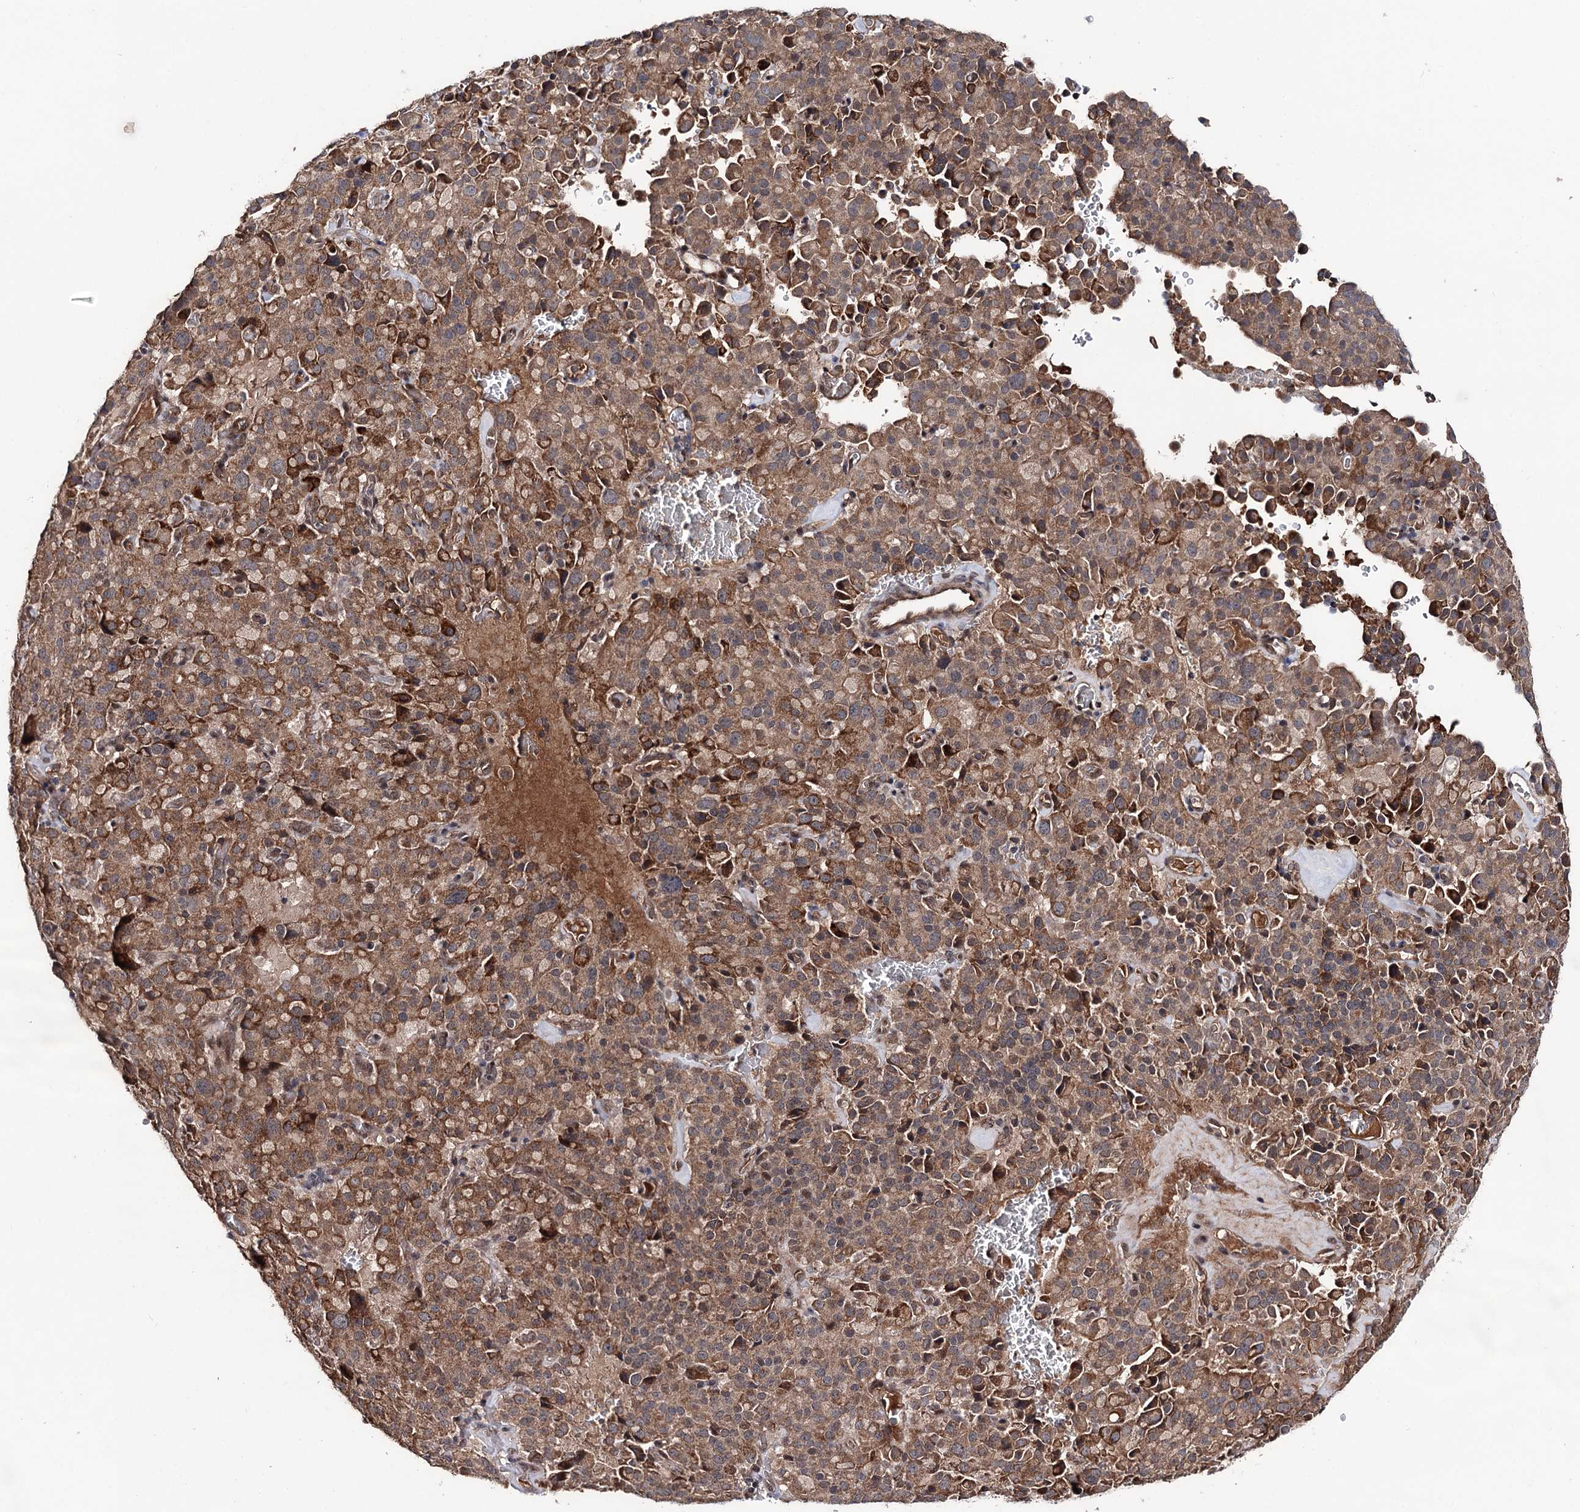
{"staining": {"intensity": "moderate", "quantity": ">75%", "location": "cytoplasmic/membranous"}, "tissue": "pancreatic cancer", "cell_type": "Tumor cells", "image_type": "cancer", "snomed": [{"axis": "morphology", "description": "Adenocarcinoma, NOS"}, {"axis": "topography", "description": "Pancreas"}], "caption": "Immunohistochemistry (IHC) histopathology image of pancreatic adenocarcinoma stained for a protein (brown), which reveals medium levels of moderate cytoplasmic/membranous staining in about >75% of tumor cells.", "gene": "MSANTD2", "patient": {"sex": "male", "age": 65}}